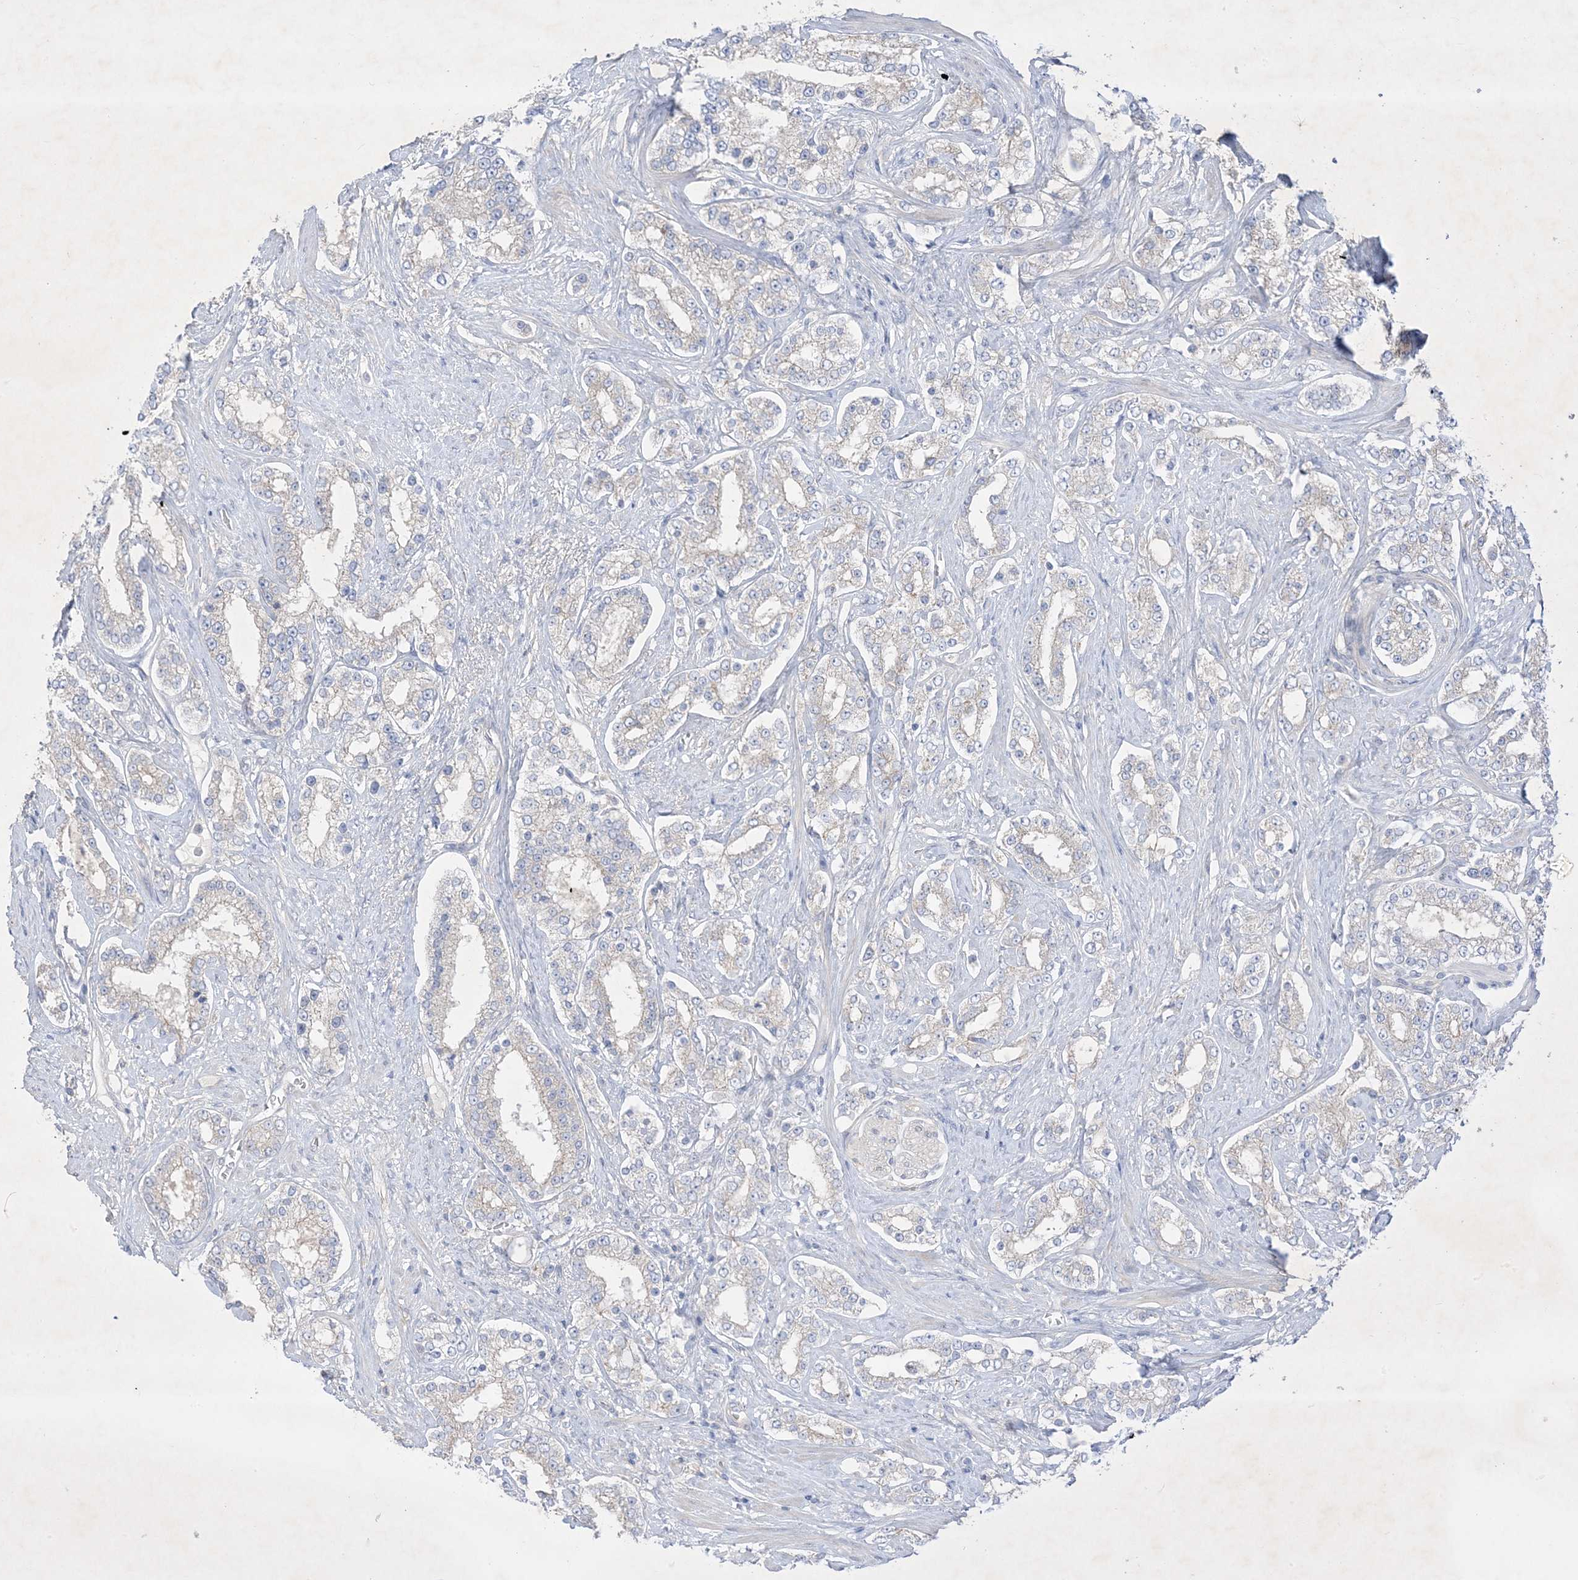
{"staining": {"intensity": "negative", "quantity": "none", "location": "none"}, "tissue": "prostate cancer", "cell_type": "Tumor cells", "image_type": "cancer", "snomed": [{"axis": "morphology", "description": "Normal tissue, NOS"}, {"axis": "morphology", "description": "Adenocarcinoma, High grade"}, {"axis": "topography", "description": "Prostate"}], "caption": "Tumor cells show no significant staining in prostate high-grade adenocarcinoma.", "gene": "PLEKHA3", "patient": {"sex": "male", "age": 83}}